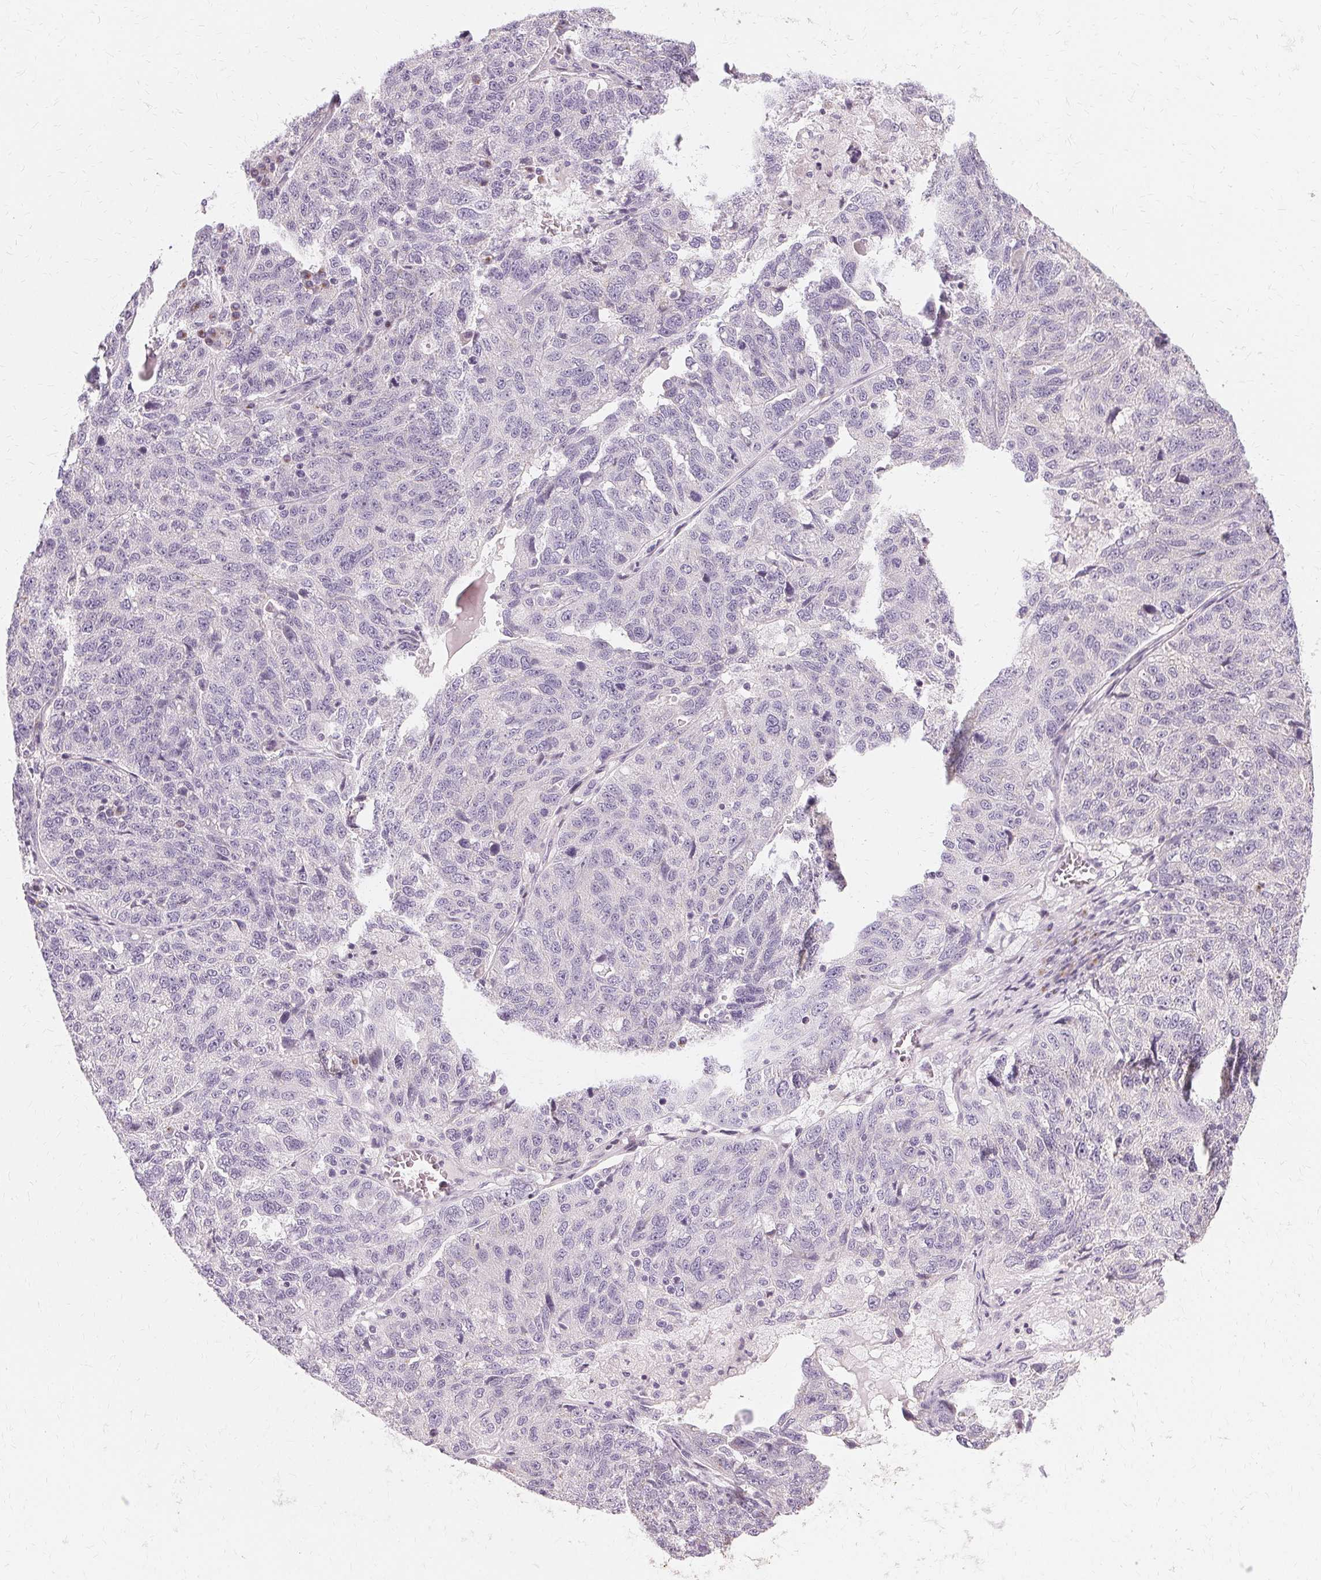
{"staining": {"intensity": "negative", "quantity": "none", "location": "none"}, "tissue": "ovarian cancer", "cell_type": "Tumor cells", "image_type": "cancer", "snomed": [{"axis": "morphology", "description": "Cystadenocarcinoma, serous, NOS"}, {"axis": "topography", "description": "Ovary"}], "caption": "Immunohistochemistry (IHC) of human ovarian cancer (serous cystadenocarcinoma) shows no positivity in tumor cells.", "gene": "FCRL3", "patient": {"sex": "female", "age": 71}}